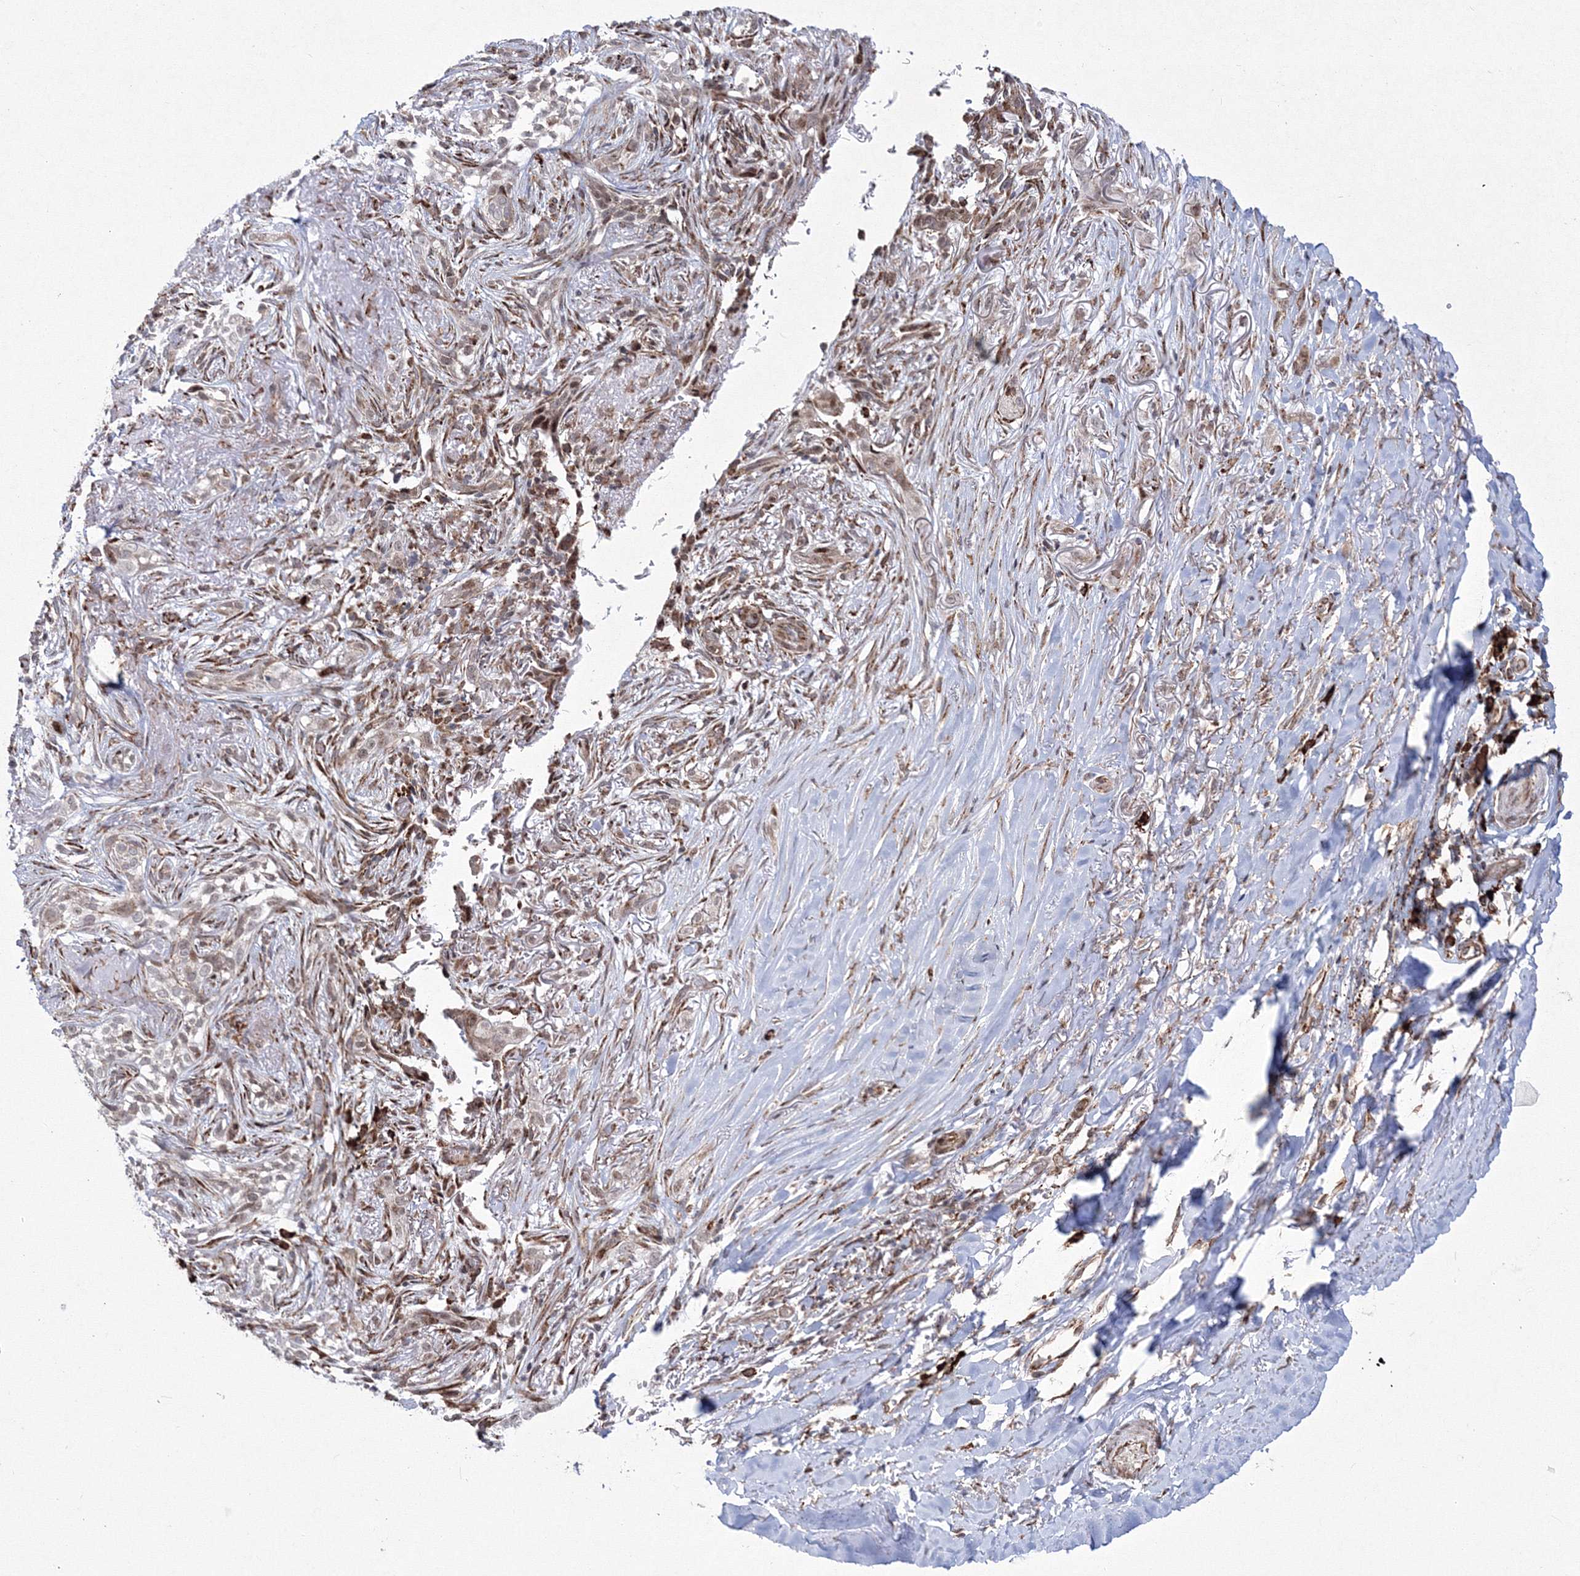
{"staining": {"intensity": "weak", "quantity": "25%-75%", "location": "cytoplasmic/membranous"}, "tissue": "adipose tissue", "cell_type": "Adipocytes", "image_type": "normal", "snomed": [{"axis": "morphology", "description": "Normal tissue, NOS"}, {"axis": "morphology", "description": "Basal cell carcinoma"}, {"axis": "topography", "description": "Skin"}], "caption": "This photomicrograph exhibits IHC staining of benign human adipose tissue, with low weak cytoplasmic/membranous staining in about 25%-75% of adipocytes.", "gene": "EFCAB12", "patient": {"sex": "female", "age": 89}}